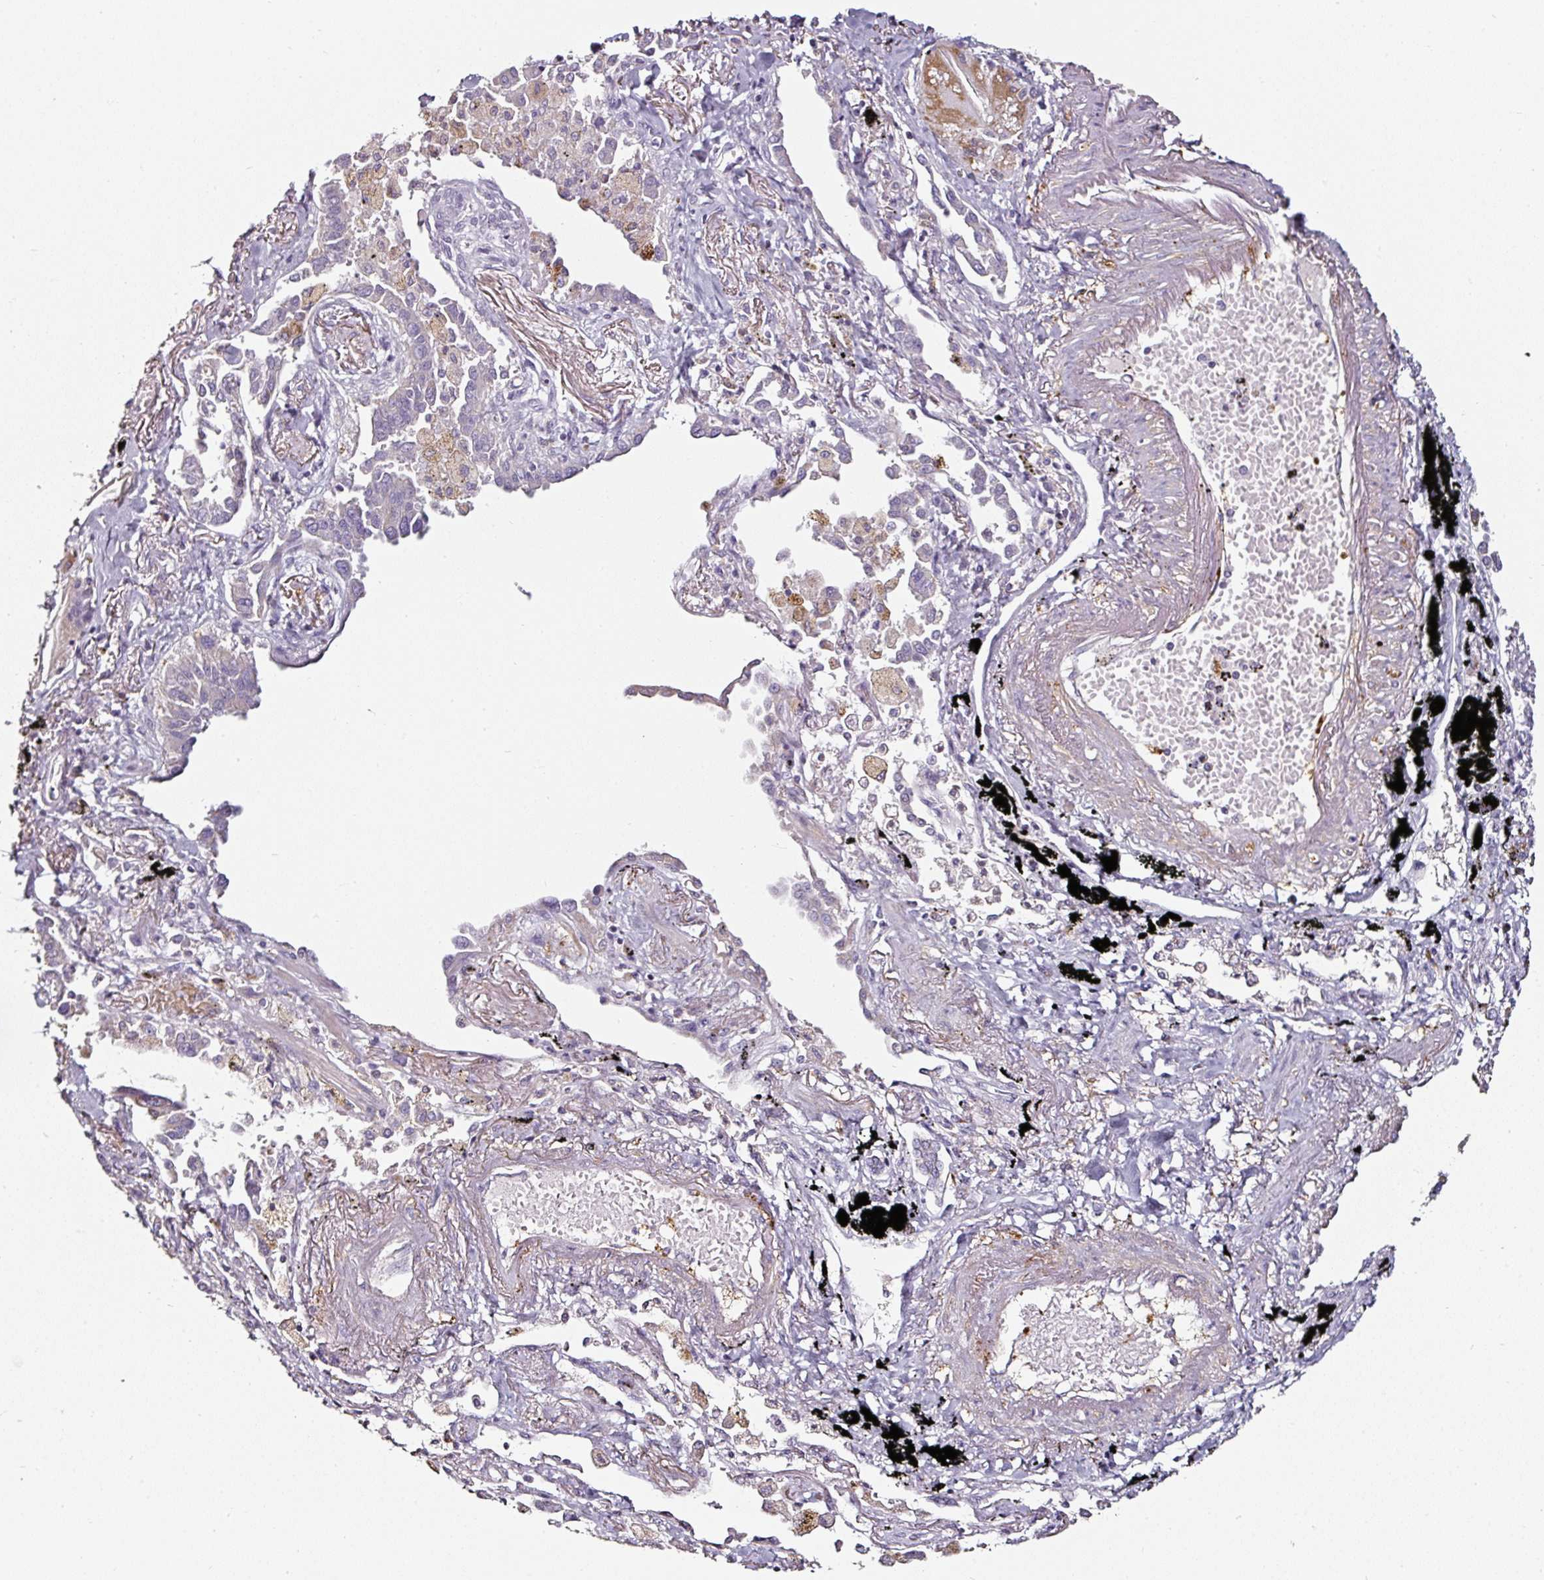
{"staining": {"intensity": "negative", "quantity": "none", "location": "none"}, "tissue": "lung cancer", "cell_type": "Tumor cells", "image_type": "cancer", "snomed": [{"axis": "morphology", "description": "Adenocarcinoma, NOS"}, {"axis": "topography", "description": "Lung"}], "caption": "A histopathology image of human adenocarcinoma (lung) is negative for staining in tumor cells. (Stains: DAB (3,3'-diaminobenzidine) IHC with hematoxylin counter stain, Microscopy: brightfield microscopy at high magnification).", "gene": "CAP2", "patient": {"sex": "male", "age": 67}}